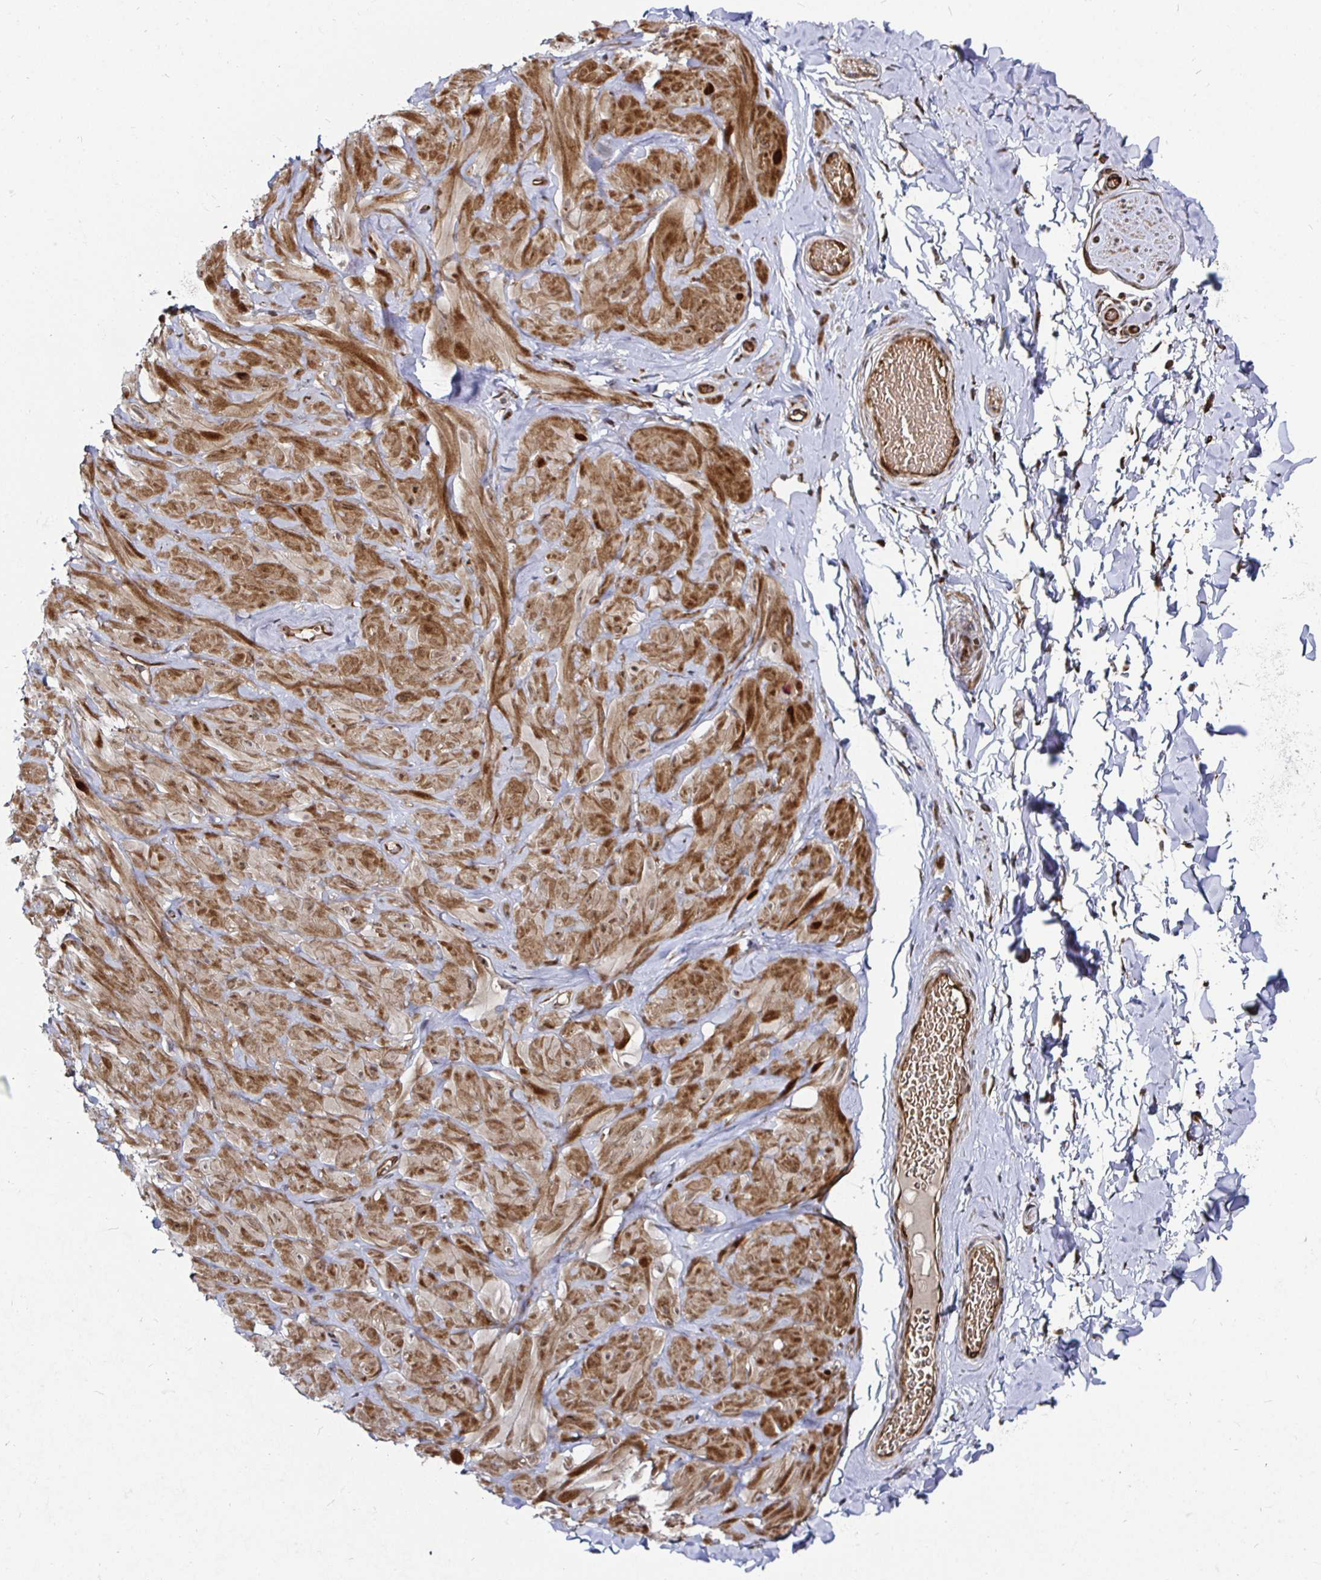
{"staining": {"intensity": "strong", "quantity": "25%-75%", "location": "cytoplasmic/membranous"}, "tissue": "adipose tissue", "cell_type": "Adipocytes", "image_type": "normal", "snomed": [{"axis": "morphology", "description": "Normal tissue, NOS"}, {"axis": "topography", "description": "Soft tissue"}, {"axis": "topography", "description": "Adipose tissue"}, {"axis": "topography", "description": "Vascular tissue"}, {"axis": "topography", "description": "Peripheral nerve tissue"}], "caption": "An image showing strong cytoplasmic/membranous expression in about 25%-75% of adipocytes in unremarkable adipose tissue, as visualized by brown immunohistochemical staining.", "gene": "TBKBP1", "patient": {"sex": "male", "age": 29}}